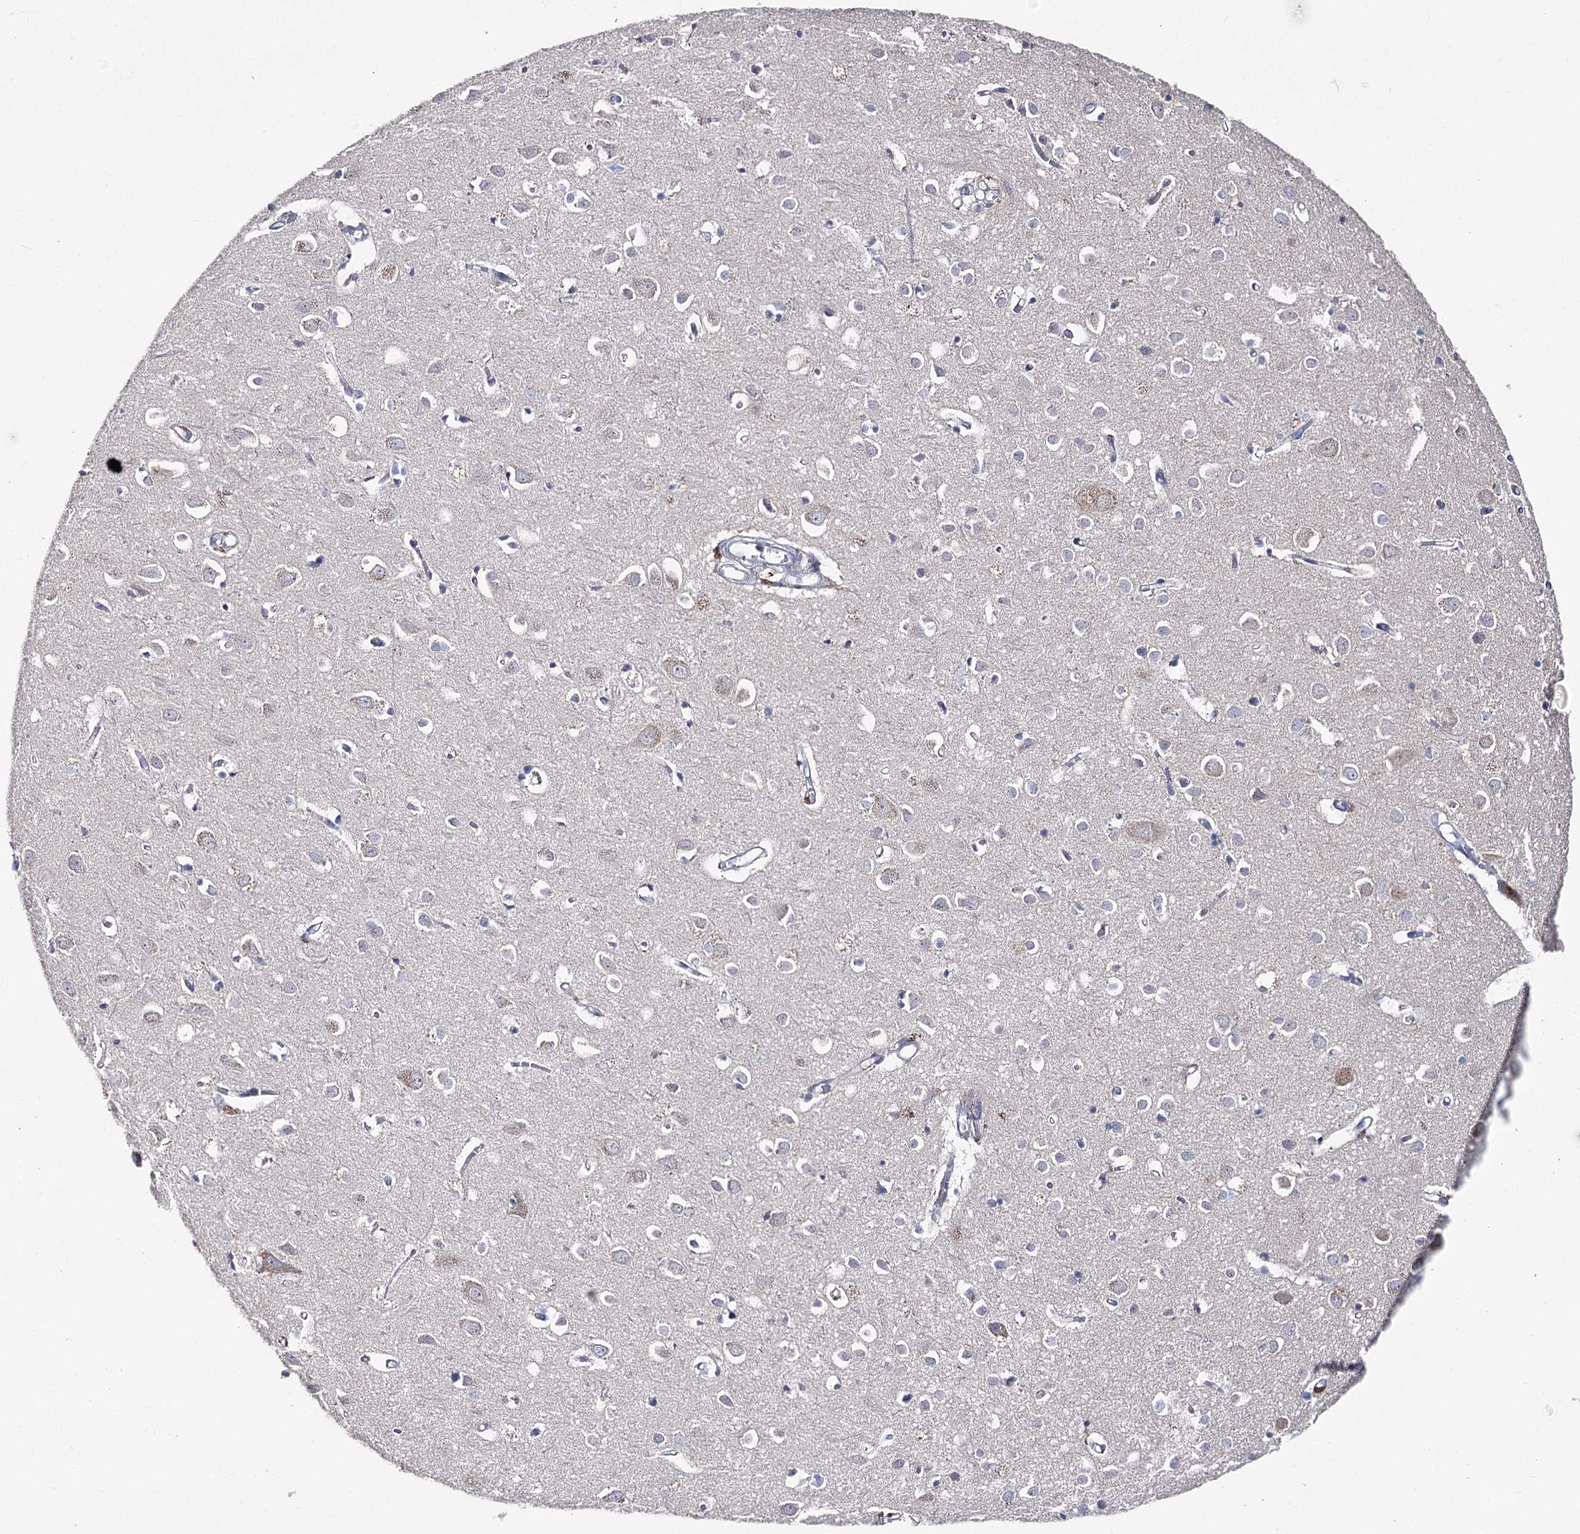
{"staining": {"intensity": "weak", "quantity": "<25%", "location": "cytoplasmic/membranous"}, "tissue": "cerebral cortex", "cell_type": "Endothelial cells", "image_type": "normal", "snomed": [{"axis": "morphology", "description": "Normal tissue, NOS"}, {"axis": "topography", "description": "Cerebral cortex"}], "caption": "Micrograph shows no protein expression in endothelial cells of normal cerebral cortex.", "gene": "NRAP", "patient": {"sex": "female", "age": 64}}